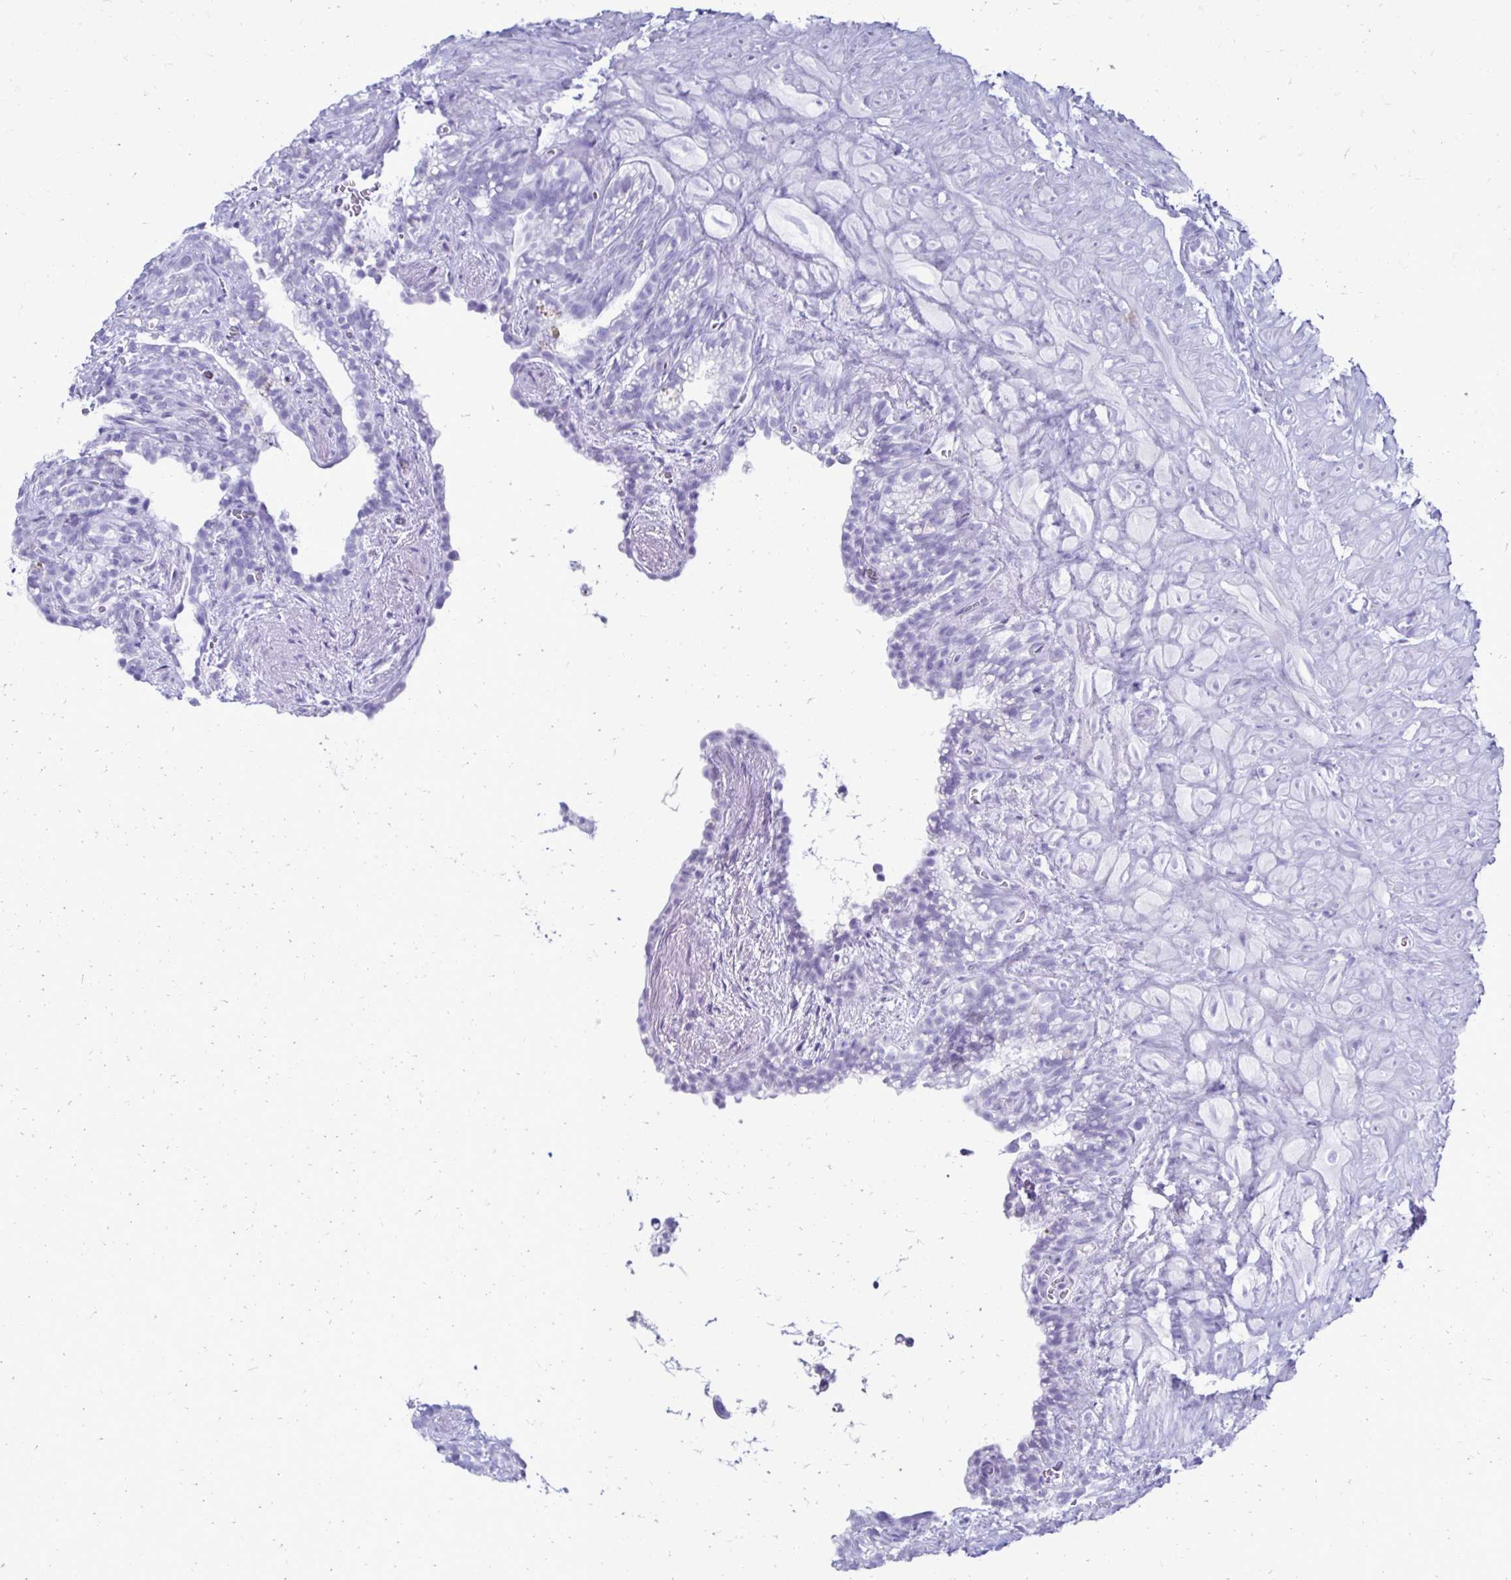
{"staining": {"intensity": "negative", "quantity": "none", "location": "none"}, "tissue": "seminal vesicle", "cell_type": "Glandular cells", "image_type": "normal", "snomed": [{"axis": "morphology", "description": "Normal tissue, NOS"}, {"axis": "topography", "description": "Seminal veicle"}], "caption": "High power microscopy micrograph of an immunohistochemistry image of unremarkable seminal vesicle, revealing no significant staining in glandular cells.", "gene": "CST5", "patient": {"sex": "male", "age": 76}}